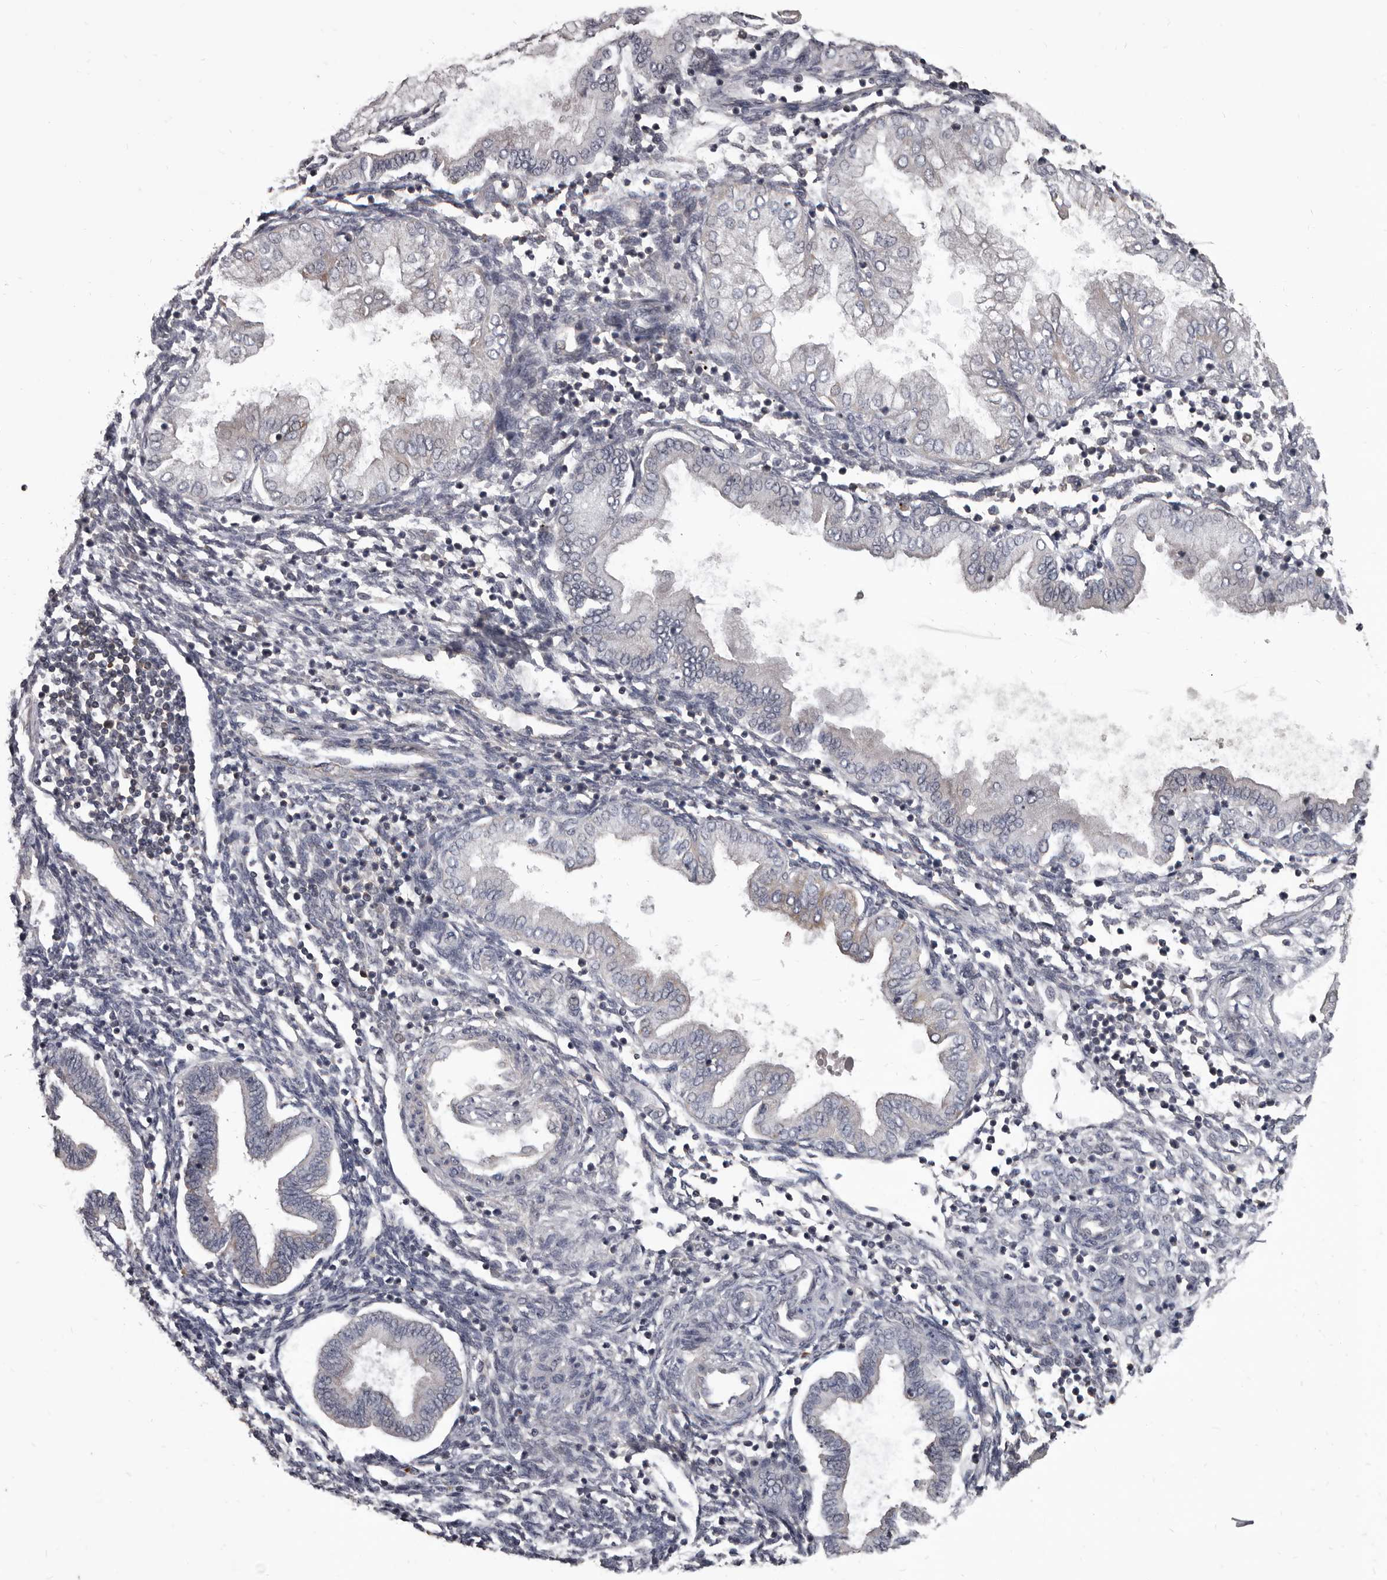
{"staining": {"intensity": "negative", "quantity": "none", "location": "none"}, "tissue": "endometrium", "cell_type": "Cells in endometrial stroma", "image_type": "normal", "snomed": [{"axis": "morphology", "description": "Normal tissue, NOS"}, {"axis": "topography", "description": "Endometrium"}], "caption": "Endometrium stained for a protein using immunohistochemistry (IHC) demonstrates no staining cells in endometrial stroma.", "gene": "ALDH5A1", "patient": {"sex": "female", "age": 53}}